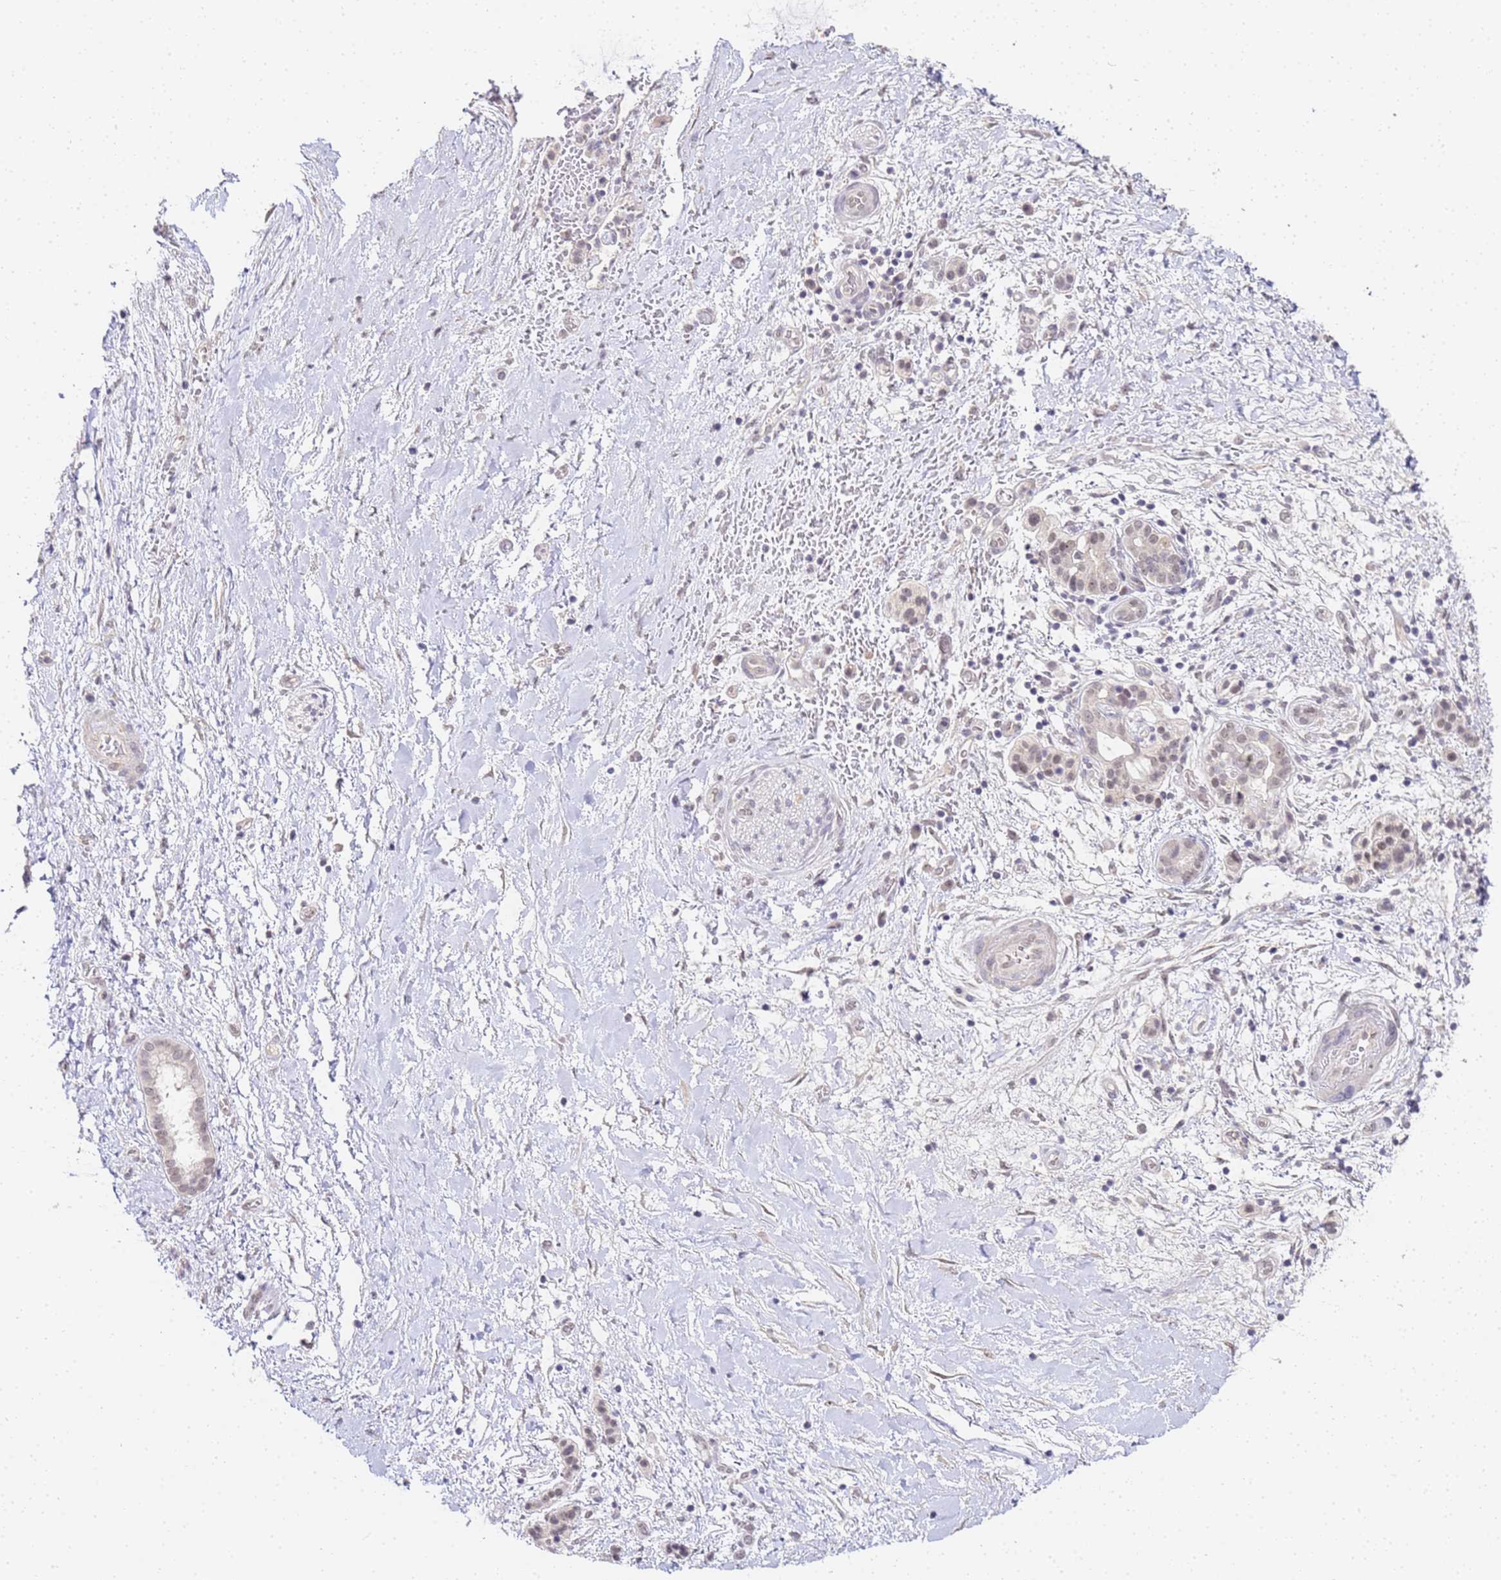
{"staining": {"intensity": "weak", "quantity": "<25%", "location": "nuclear"}, "tissue": "pancreatic cancer", "cell_type": "Tumor cells", "image_type": "cancer", "snomed": [{"axis": "morphology", "description": "Adenocarcinoma, NOS"}, {"axis": "topography", "description": "Pancreas"}], "caption": "Human pancreatic adenocarcinoma stained for a protein using immunohistochemistry exhibits no expression in tumor cells.", "gene": "LSM3", "patient": {"sex": "male", "age": 68}}